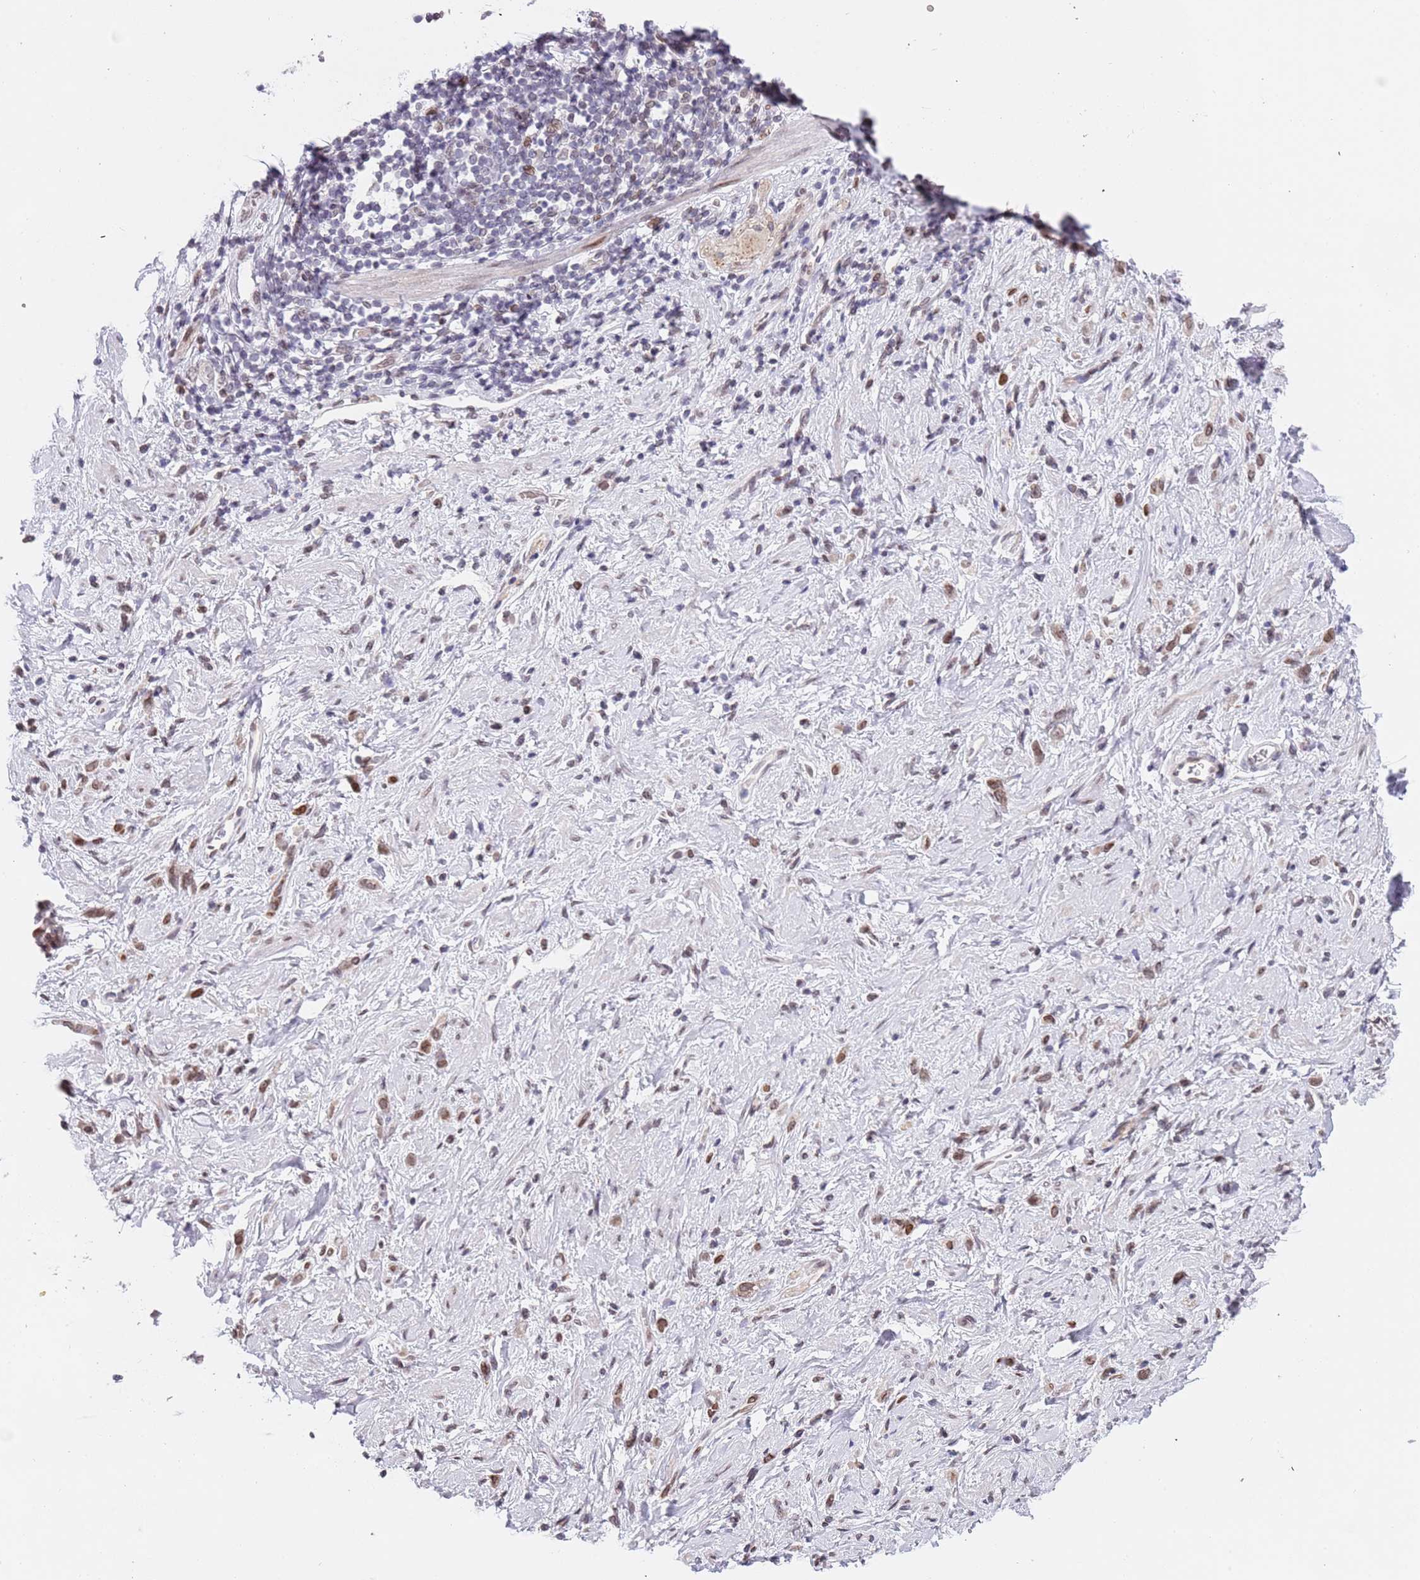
{"staining": {"intensity": "weak", "quantity": ">75%", "location": "cytoplasmic/membranous,nuclear"}, "tissue": "stomach cancer", "cell_type": "Tumor cells", "image_type": "cancer", "snomed": [{"axis": "morphology", "description": "Adenocarcinoma, NOS"}, {"axis": "topography", "description": "Stomach"}], "caption": "Protein expression analysis of adenocarcinoma (stomach) demonstrates weak cytoplasmic/membranous and nuclear staining in approximately >75% of tumor cells.", "gene": "KLHDC2", "patient": {"sex": "female", "age": 60}}